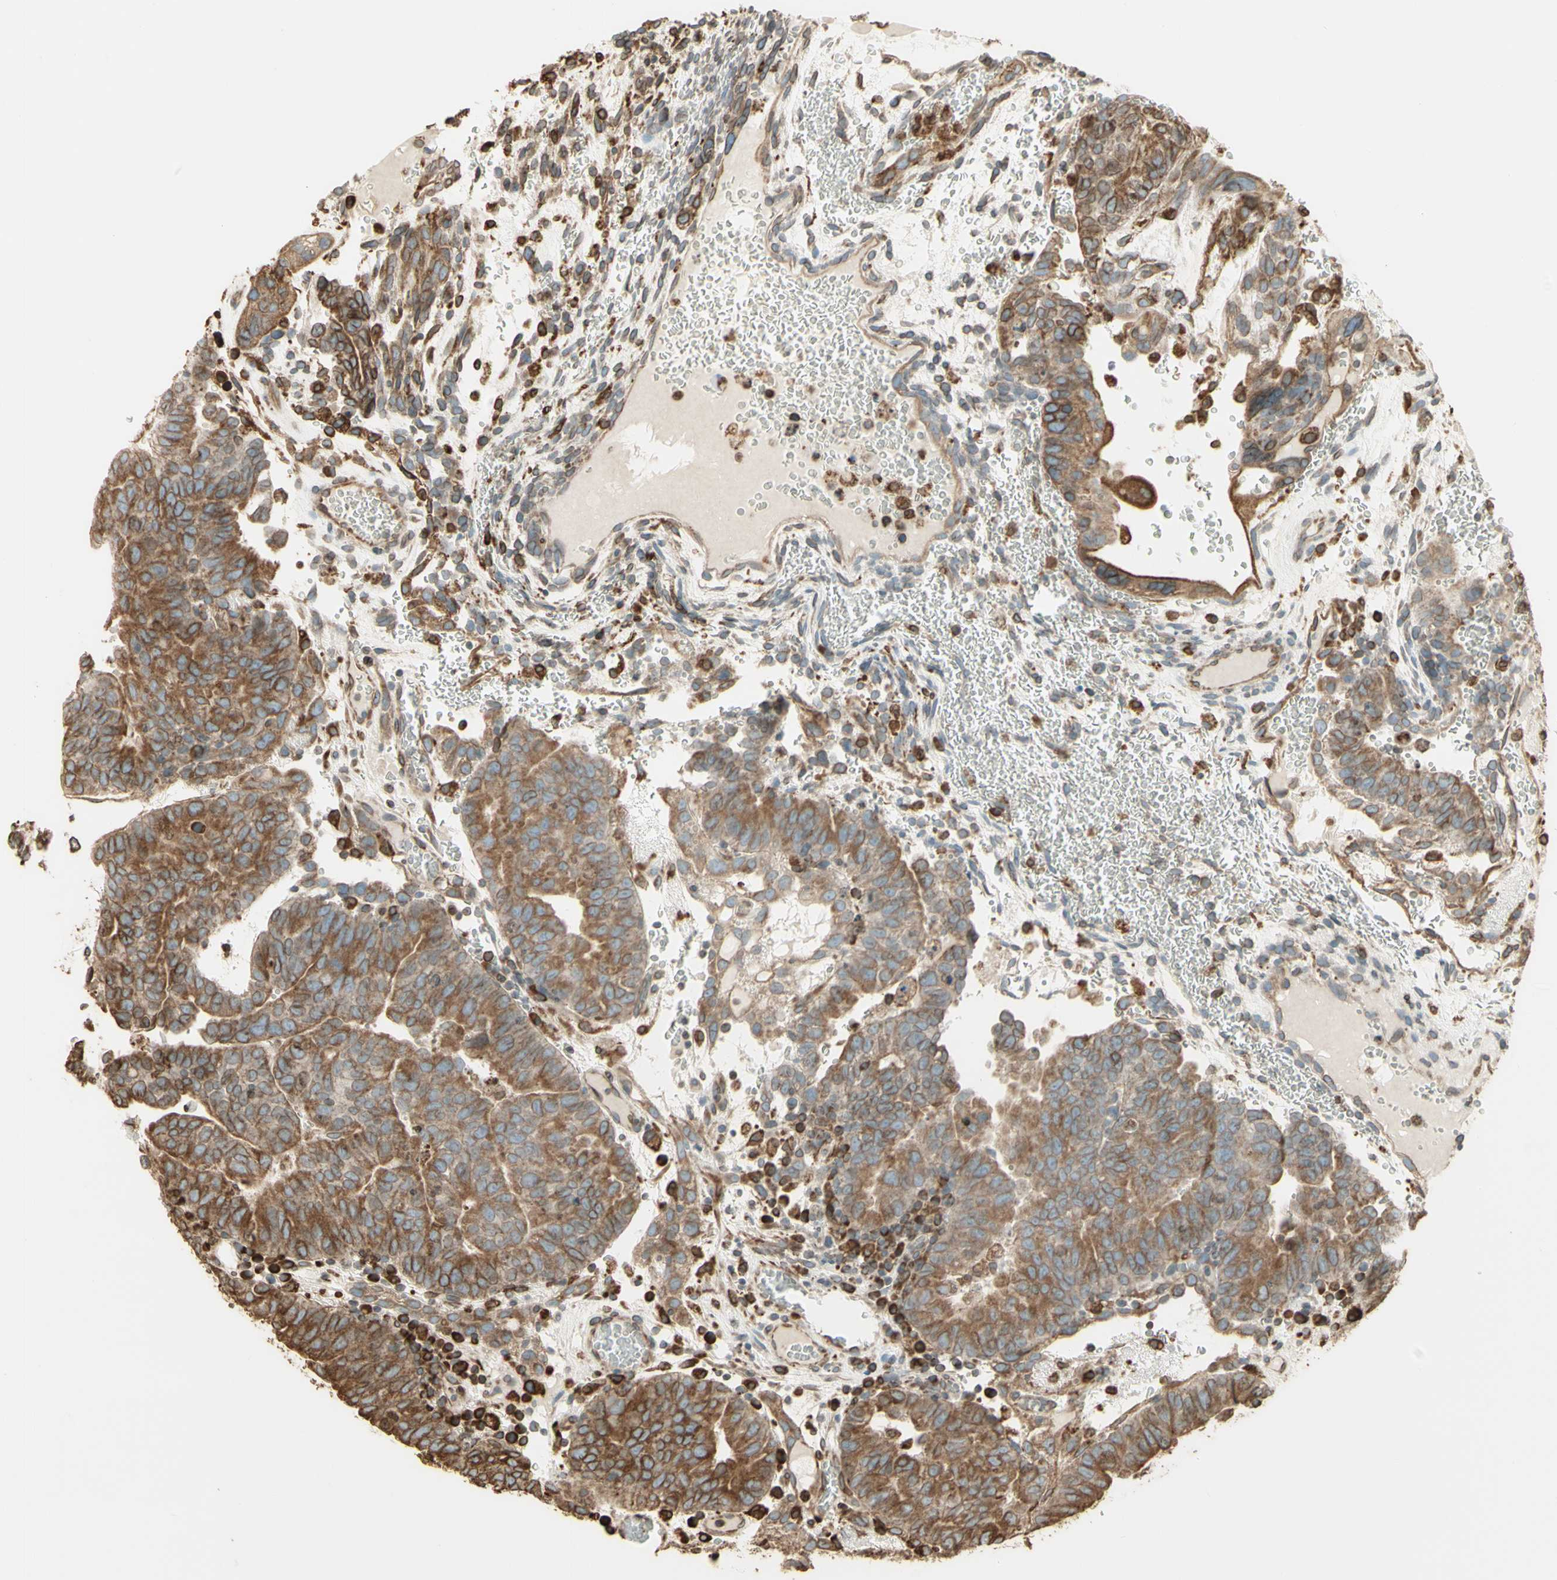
{"staining": {"intensity": "moderate", "quantity": ">75%", "location": "cytoplasmic/membranous"}, "tissue": "testis cancer", "cell_type": "Tumor cells", "image_type": "cancer", "snomed": [{"axis": "morphology", "description": "Seminoma, NOS"}, {"axis": "morphology", "description": "Carcinoma, Embryonal, NOS"}, {"axis": "topography", "description": "Testis"}], "caption": "Embryonal carcinoma (testis) was stained to show a protein in brown. There is medium levels of moderate cytoplasmic/membranous staining in approximately >75% of tumor cells.", "gene": "CANX", "patient": {"sex": "male", "age": 52}}